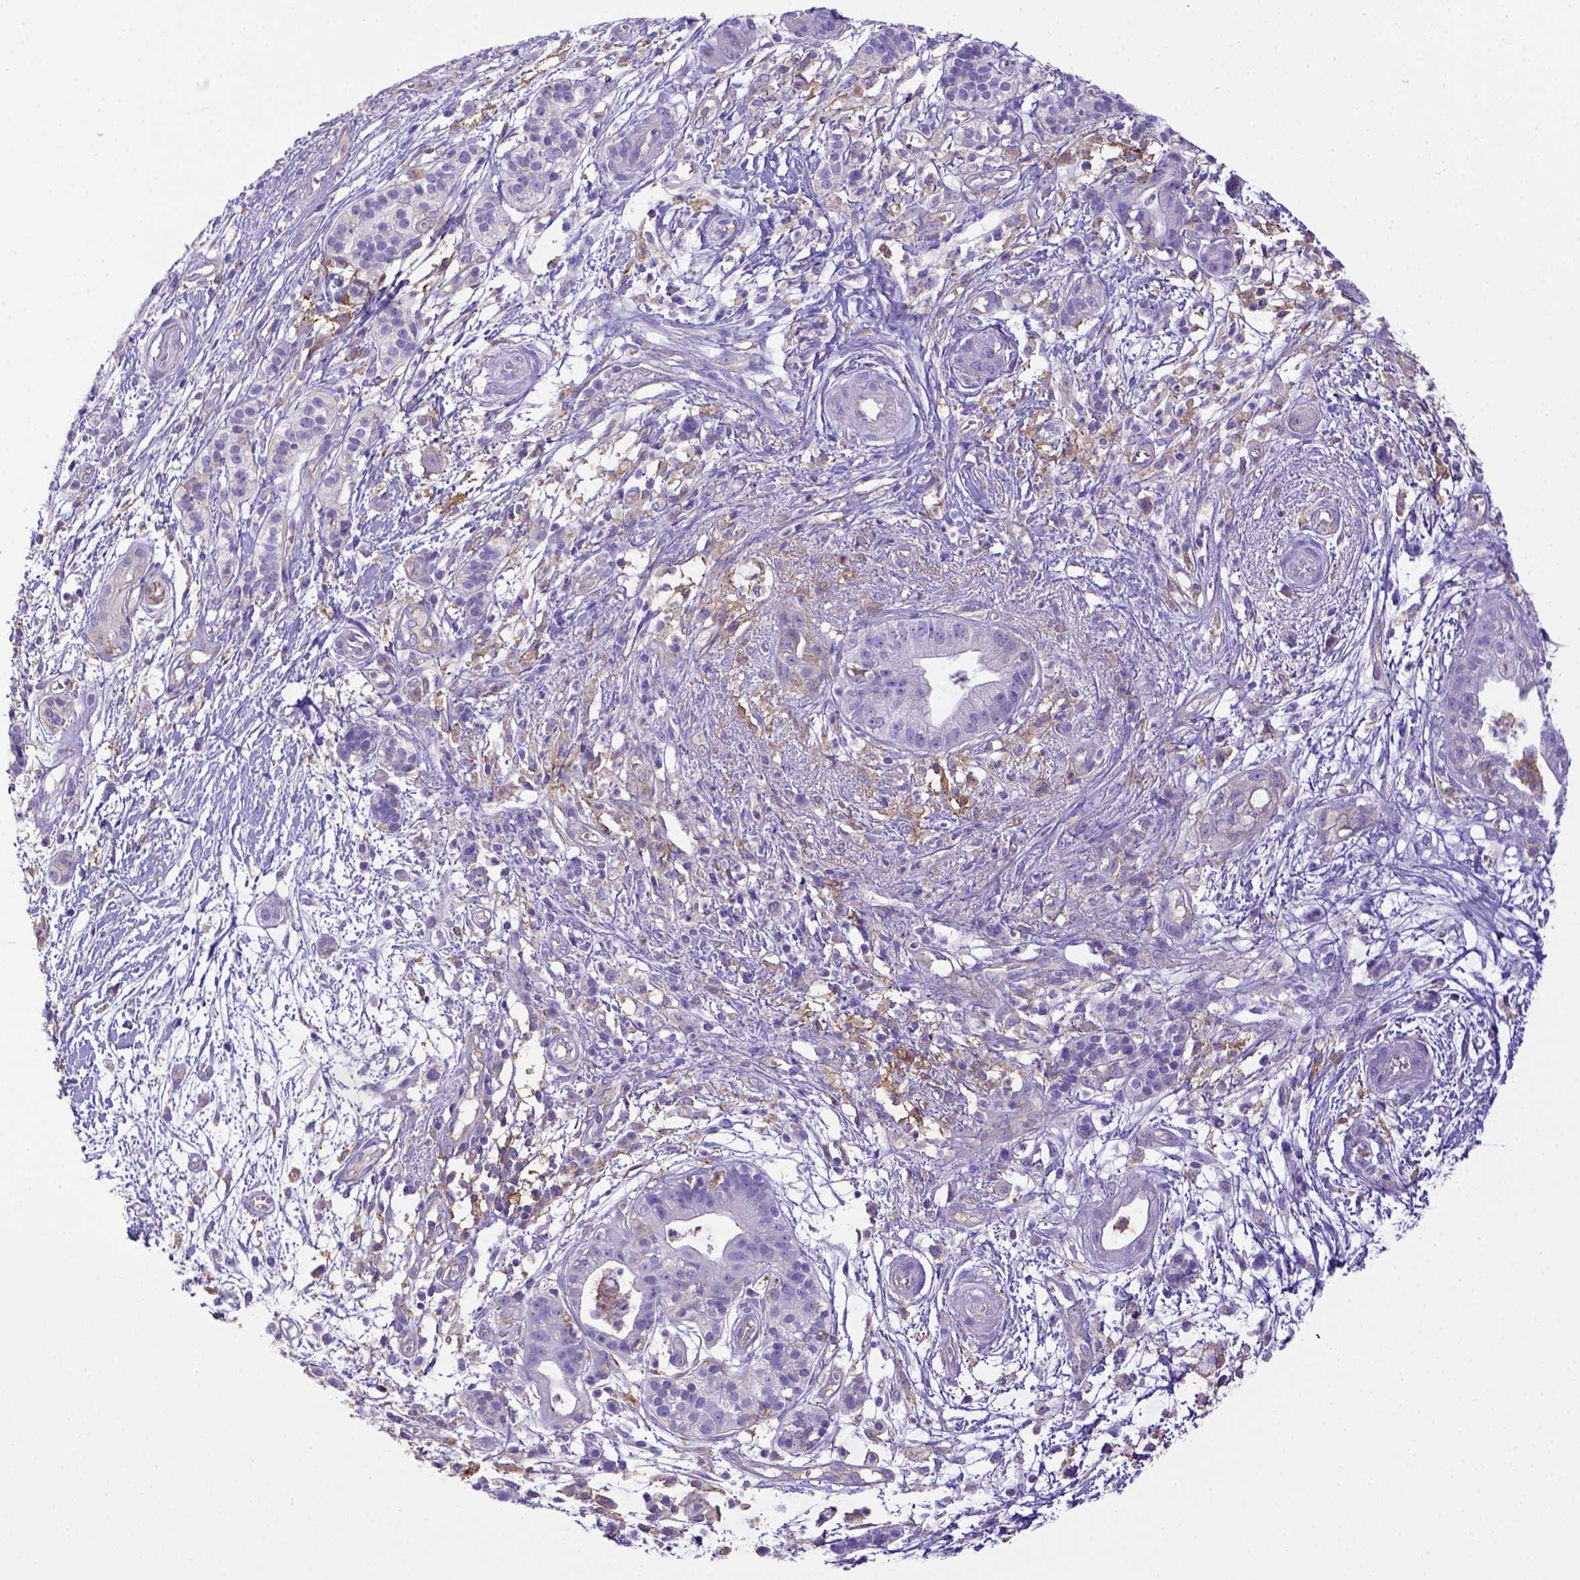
{"staining": {"intensity": "negative", "quantity": "none", "location": "none"}, "tissue": "pancreatic cancer", "cell_type": "Tumor cells", "image_type": "cancer", "snomed": [{"axis": "morphology", "description": "Normal tissue, NOS"}, {"axis": "morphology", "description": "Adenocarcinoma, NOS"}, {"axis": "topography", "description": "Lymph node"}, {"axis": "topography", "description": "Pancreas"}], "caption": "Tumor cells show no significant protein expression in adenocarcinoma (pancreatic).", "gene": "CD40", "patient": {"sex": "female", "age": 58}}